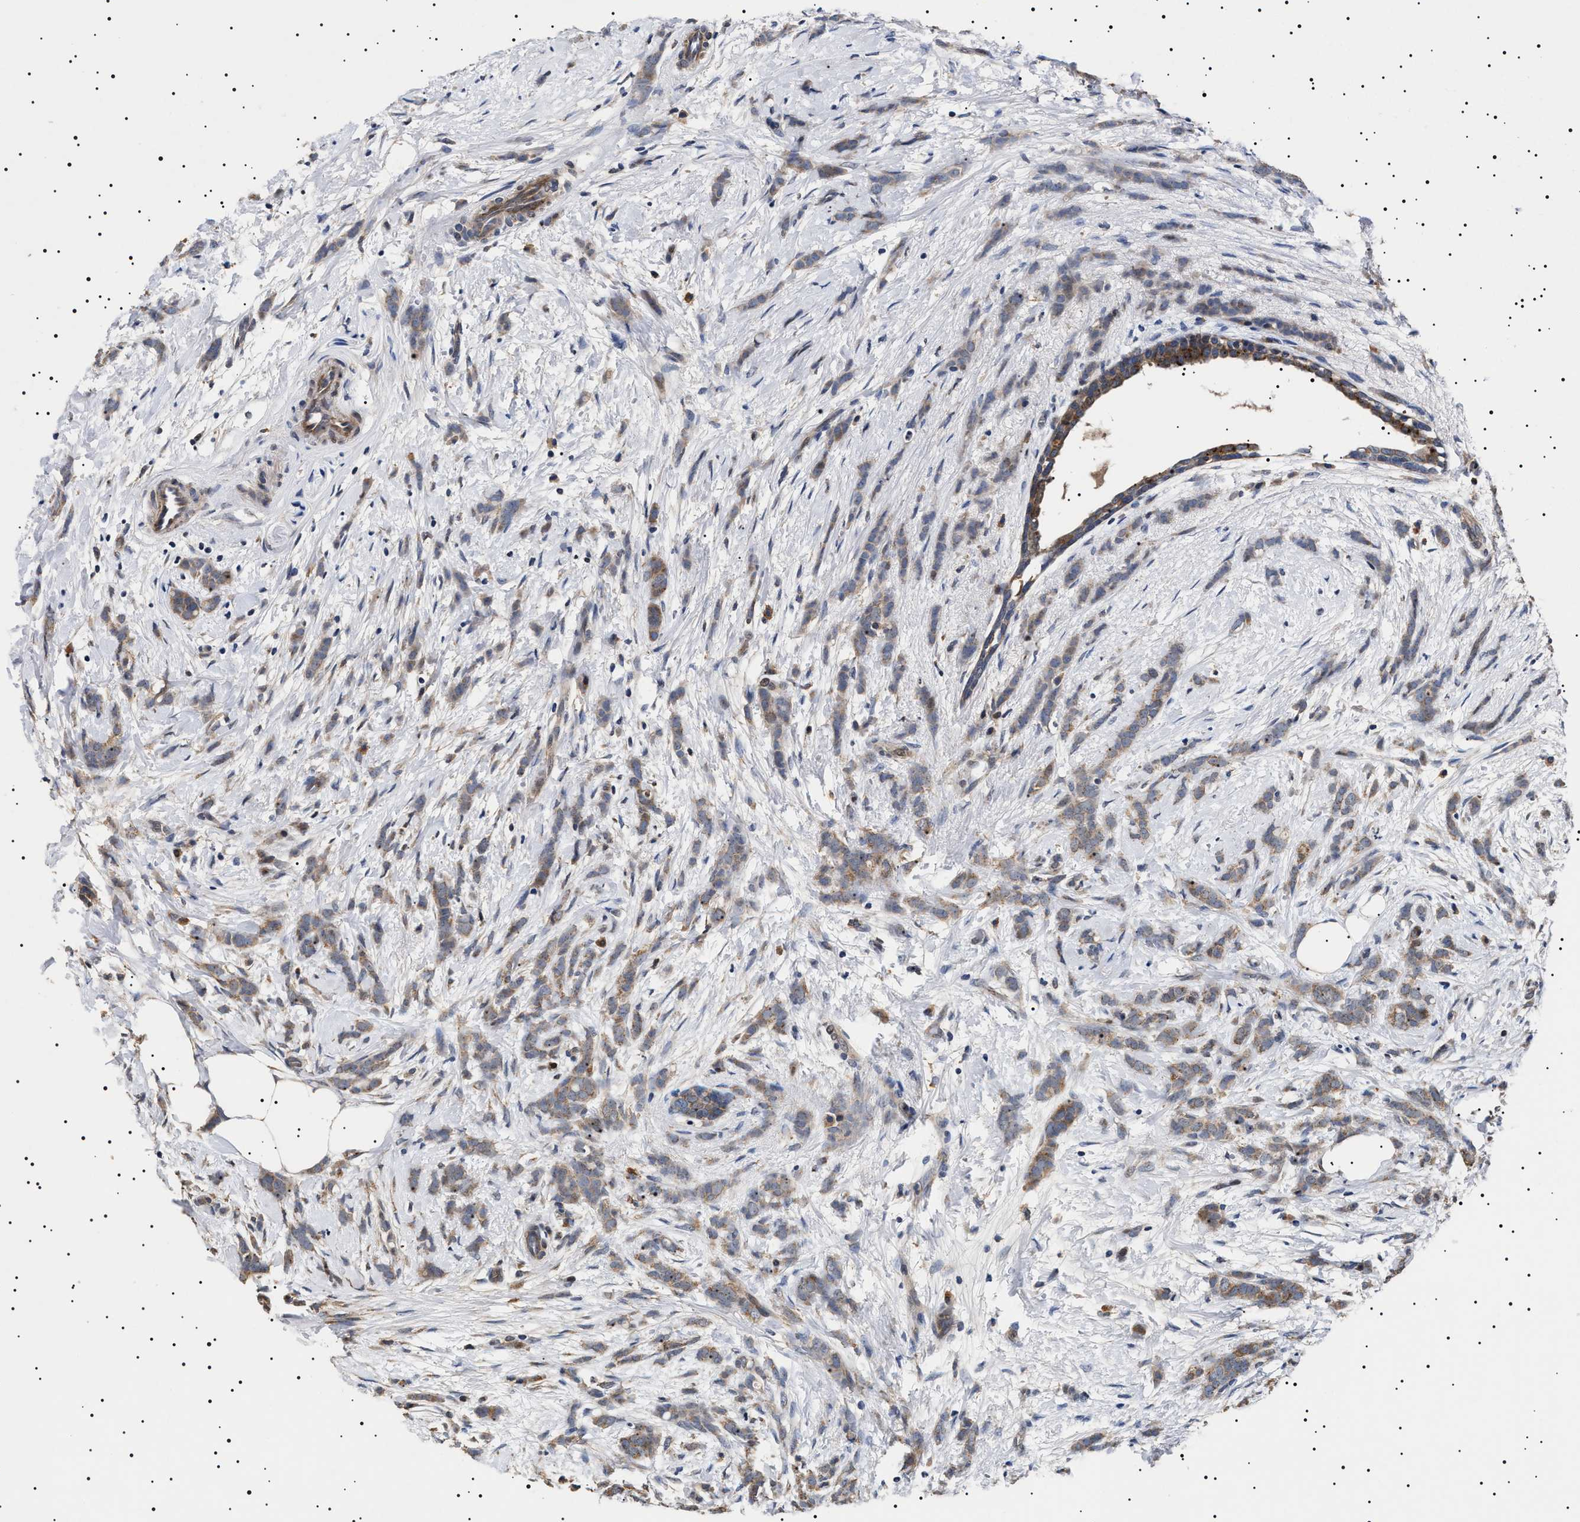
{"staining": {"intensity": "weak", "quantity": ">75%", "location": "cytoplasmic/membranous"}, "tissue": "breast cancer", "cell_type": "Tumor cells", "image_type": "cancer", "snomed": [{"axis": "morphology", "description": "Lobular carcinoma, in situ"}, {"axis": "morphology", "description": "Lobular carcinoma"}, {"axis": "topography", "description": "Breast"}], "caption": "Protein staining of breast cancer (lobular carcinoma) tissue displays weak cytoplasmic/membranous staining in approximately >75% of tumor cells.", "gene": "RAB34", "patient": {"sex": "female", "age": 41}}